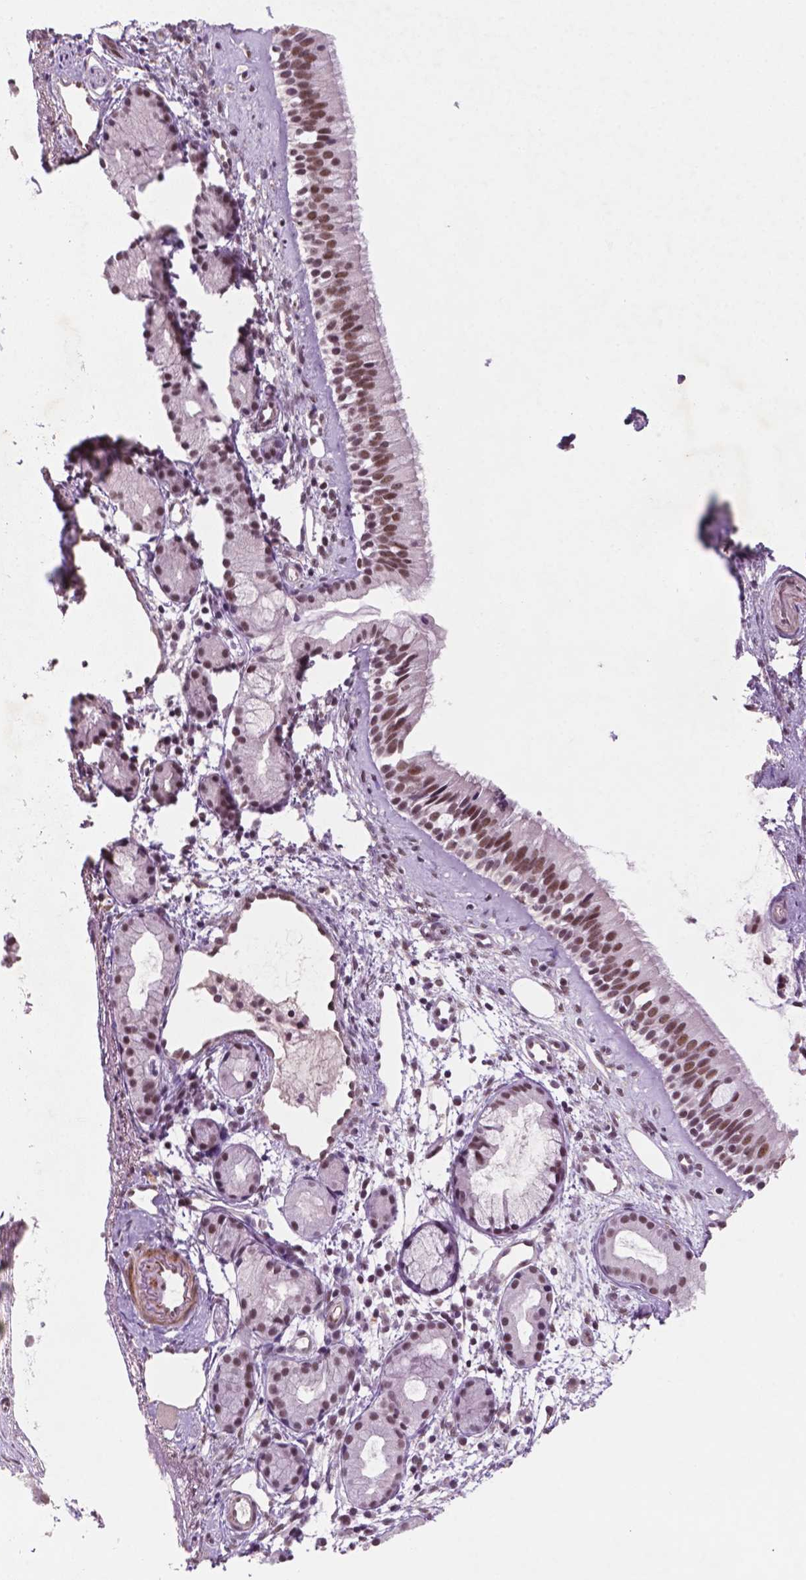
{"staining": {"intensity": "moderate", "quantity": ">75%", "location": "nuclear"}, "tissue": "nasopharynx", "cell_type": "Respiratory epithelial cells", "image_type": "normal", "snomed": [{"axis": "morphology", "description": "Normal tissue, NOS"}, {"axis": "topography", "description": "Nasopharynx"}], "caption": "Immunohistochemistry (IHC) histopathology image of unremarkable nasopharynx stained for a protein (brown), which shows medium levels of moderate nuclear staining in about >75% of respiratory epithelial cells.", "gene": "CTR9", "patient": {"sex": "female", "age": 52}}